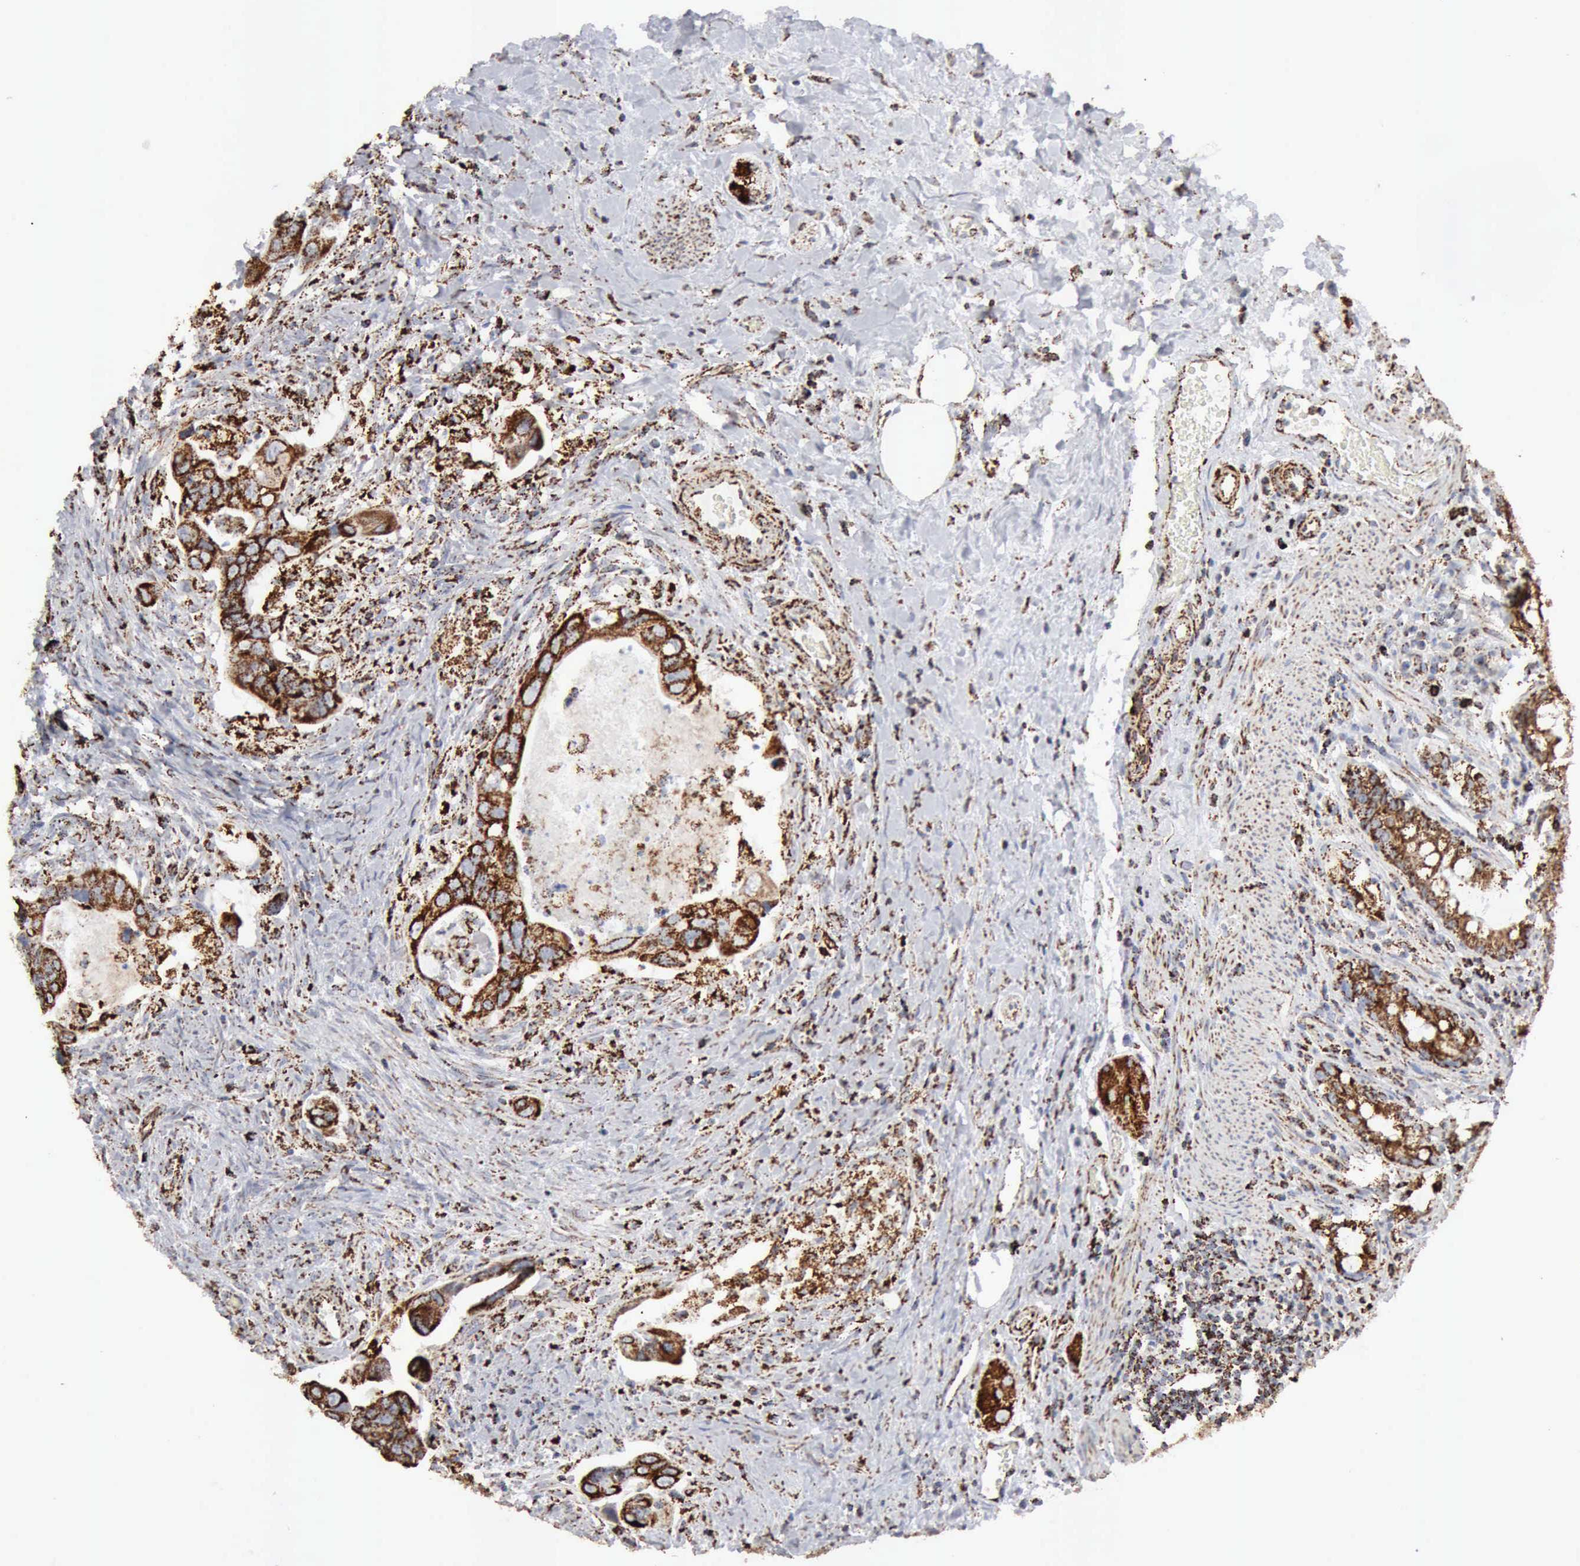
{"staining": {"intensity": "strong", "quantity": ">75%", "location": "cytoplasmic/membranous"}, "tissue": "colorectal cancer", "cell_type": "Tumor cells", "image_type": "cancer", "snomed": [{"axis": "morphology", "description": "Adenocarcinoma, NOS"}, {"axis": "topography", "description": "Rectum"}], "caption": "Immunohistochemistry photomicrograph of colorectal cancer stained for a protein (brown), which demonstrates high levels of strong cytoplasmic/membranous expression in about >75% of tumor cells.", "gene": "ACO2", "patient": {"sex": "male", "age": 53}}